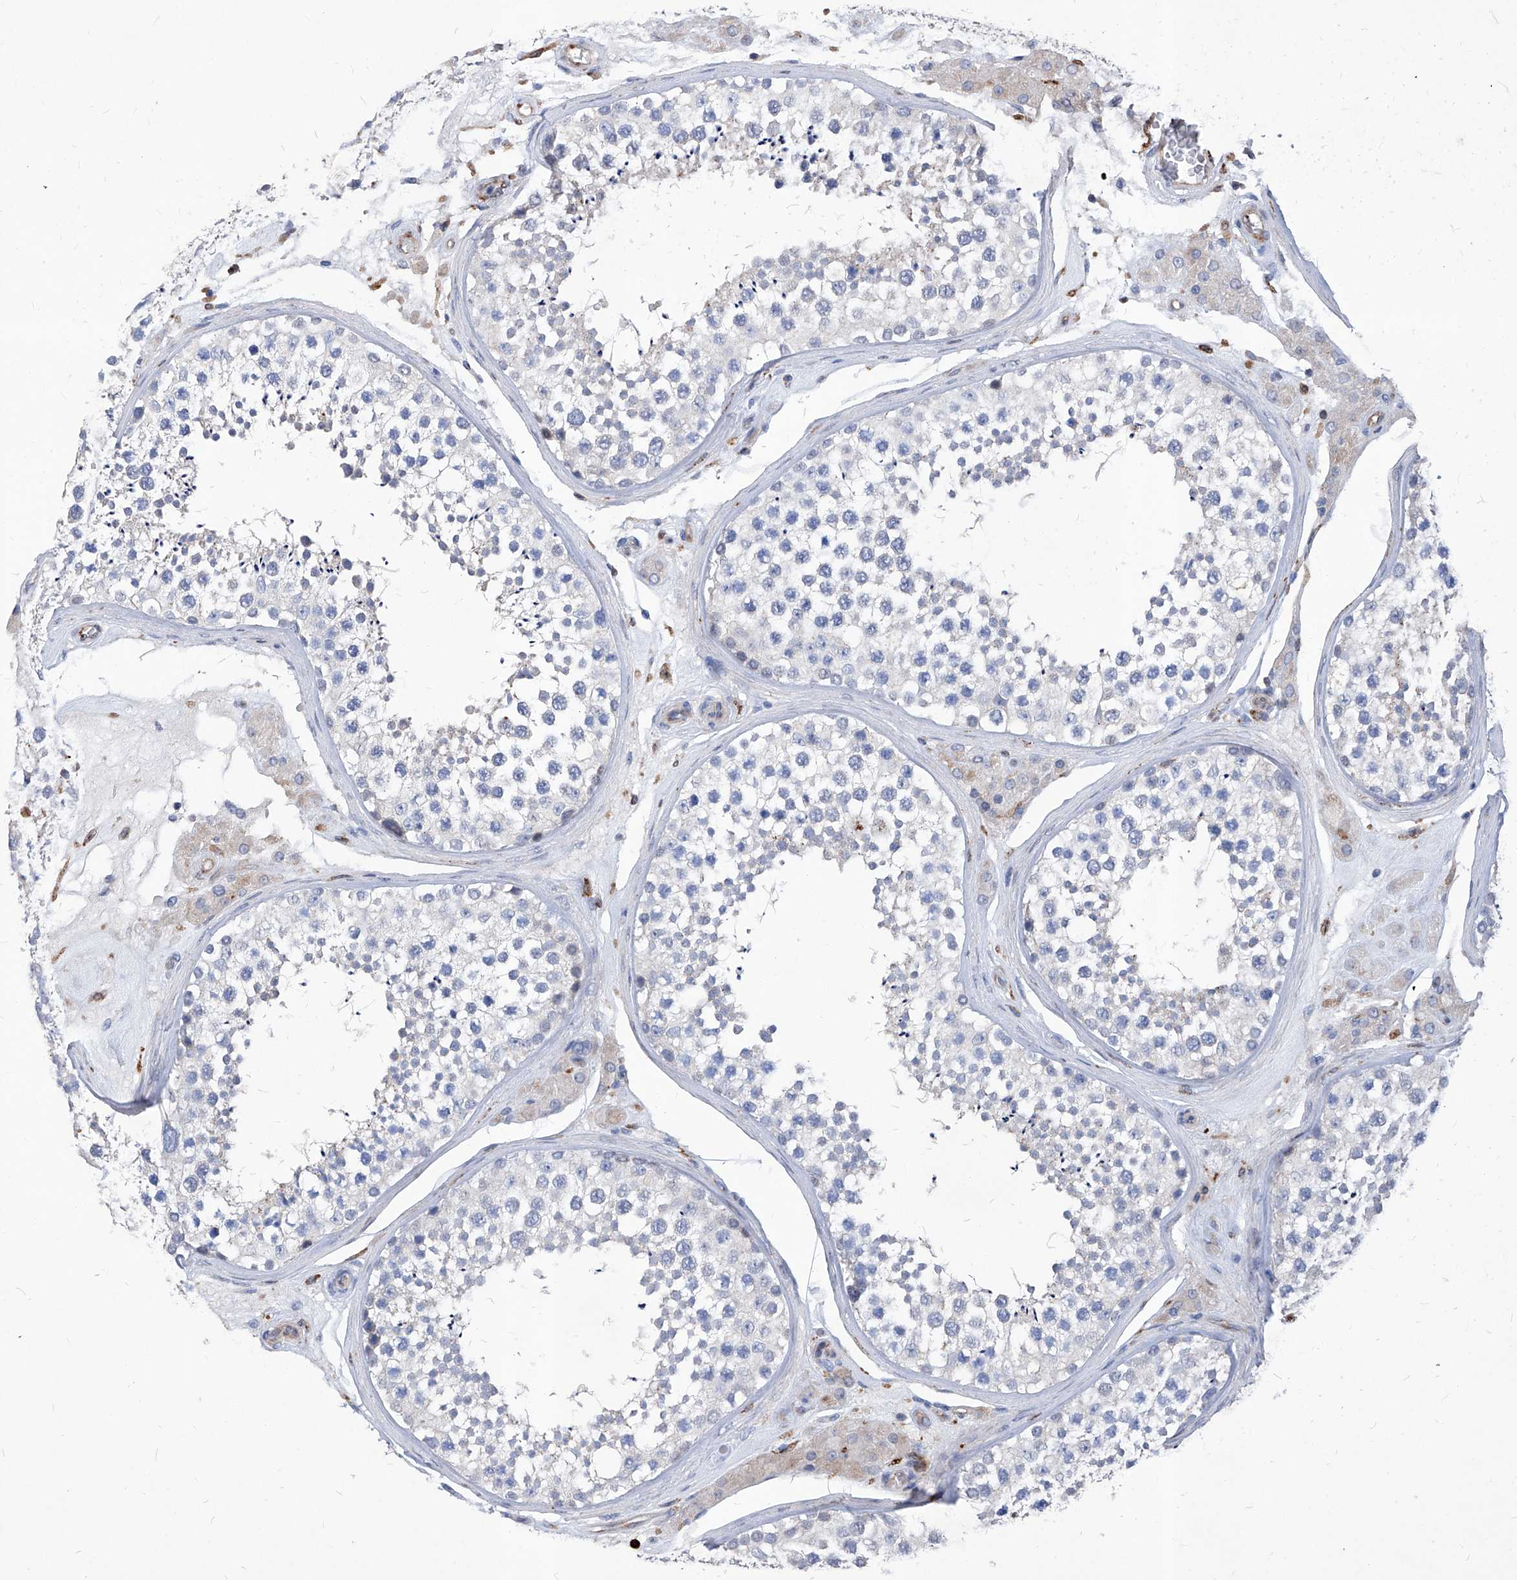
{"staining": {"intensity": "negative", "quantity": "none", "location": "none"}, "tissue": "testis", "cell_type": "Cells in seminiferous ducts", "image_type": "normal", "snomed": [{"axis": "morphology", "description": "Normal tissue, NOS"}, {"axis": "topography", "description": "Testis"}], "caption": "This is a photomicrograph of immunohistochemistry (IHC) staining of normal testis, which shows no staining in cells in seminiferous ducts.", "gene": "UBOX5", "patient": {"sex": "male", "age": 46}}